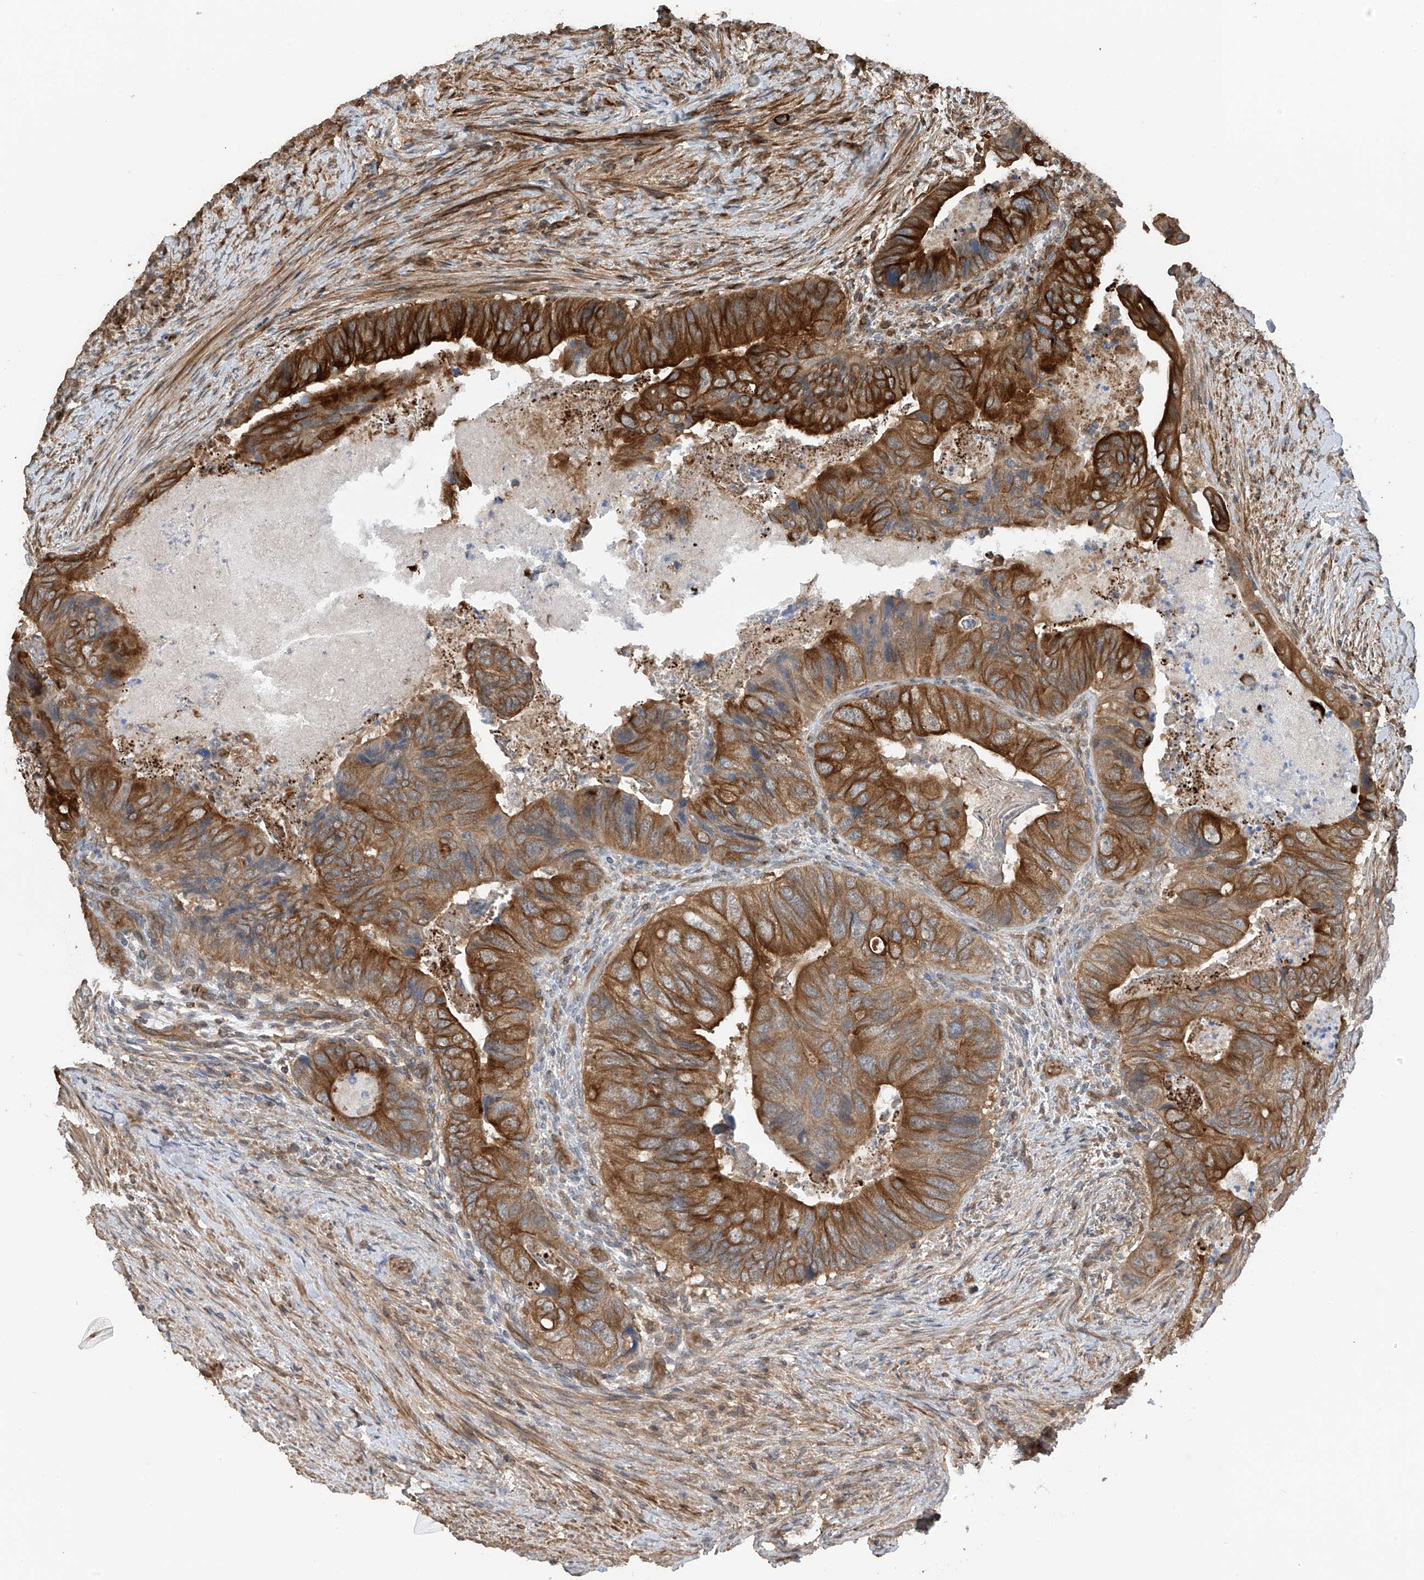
{"staining": {"intensity": "strong", "quantity": "25%-75%", "location": "cytoplasmic/membranous"}, "tissue": "colorectal cancer", "cell_type": "Tumor cells", "image_type": "cancer", "snomed": [{"axis": "morphology", "description": "Adenocarcinoma, NOS"}, {"axis": "topography", "description": "Rectum"}], "caption": "Colorectal cancer (adenocarcinoma) stained with a protein marker reveals strong staining in tumor cells.", "gene": "RPAIN", "patient": {"sex": "male", "age": 63}}